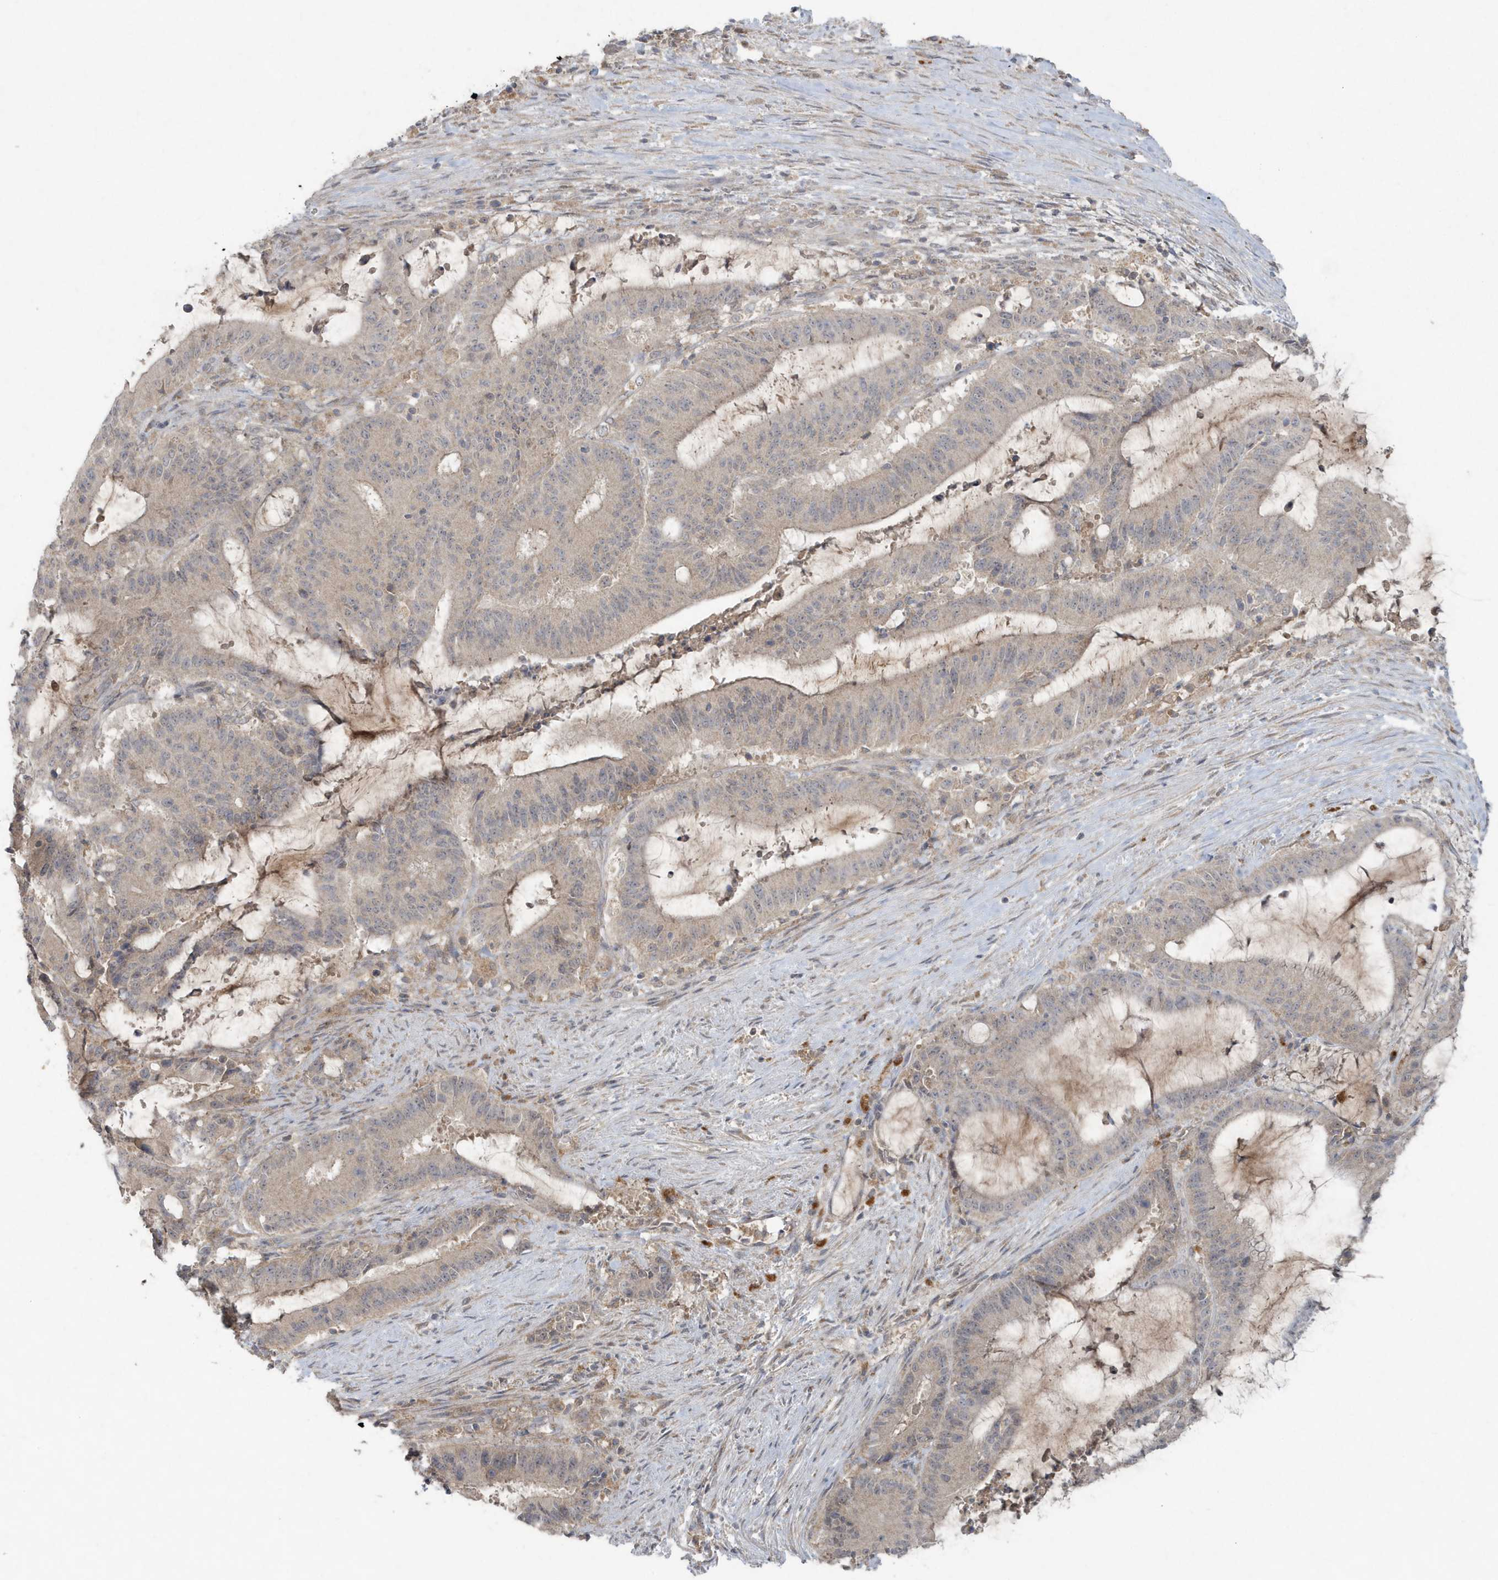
{"staining": {"intensity": "weak", "quantity": "25%-75%", "location": "cytoplasmic/membranous"}, "tissue": "liver cancer", "cell_type": "Tumor cells", "image_type": "cancer", "snomed": [{"axis": "morphology", "description": "Normal tissue, NOS"}, {"axis": "morphology", "description": "Cholangiocarcinoma"}, {"axis": "topography", "description": "Liver"}, {"axis": "topography", "description": "Peripheral nerve tissue"}], "caption": "Immunohistochemical staining of liver cancer shows low levels of weak cytoplasmic/membranous protein expression in about 25%-75% of tumor cells.", "gene": "C1RL", "patient": {"sex": "female", "age": 73}}